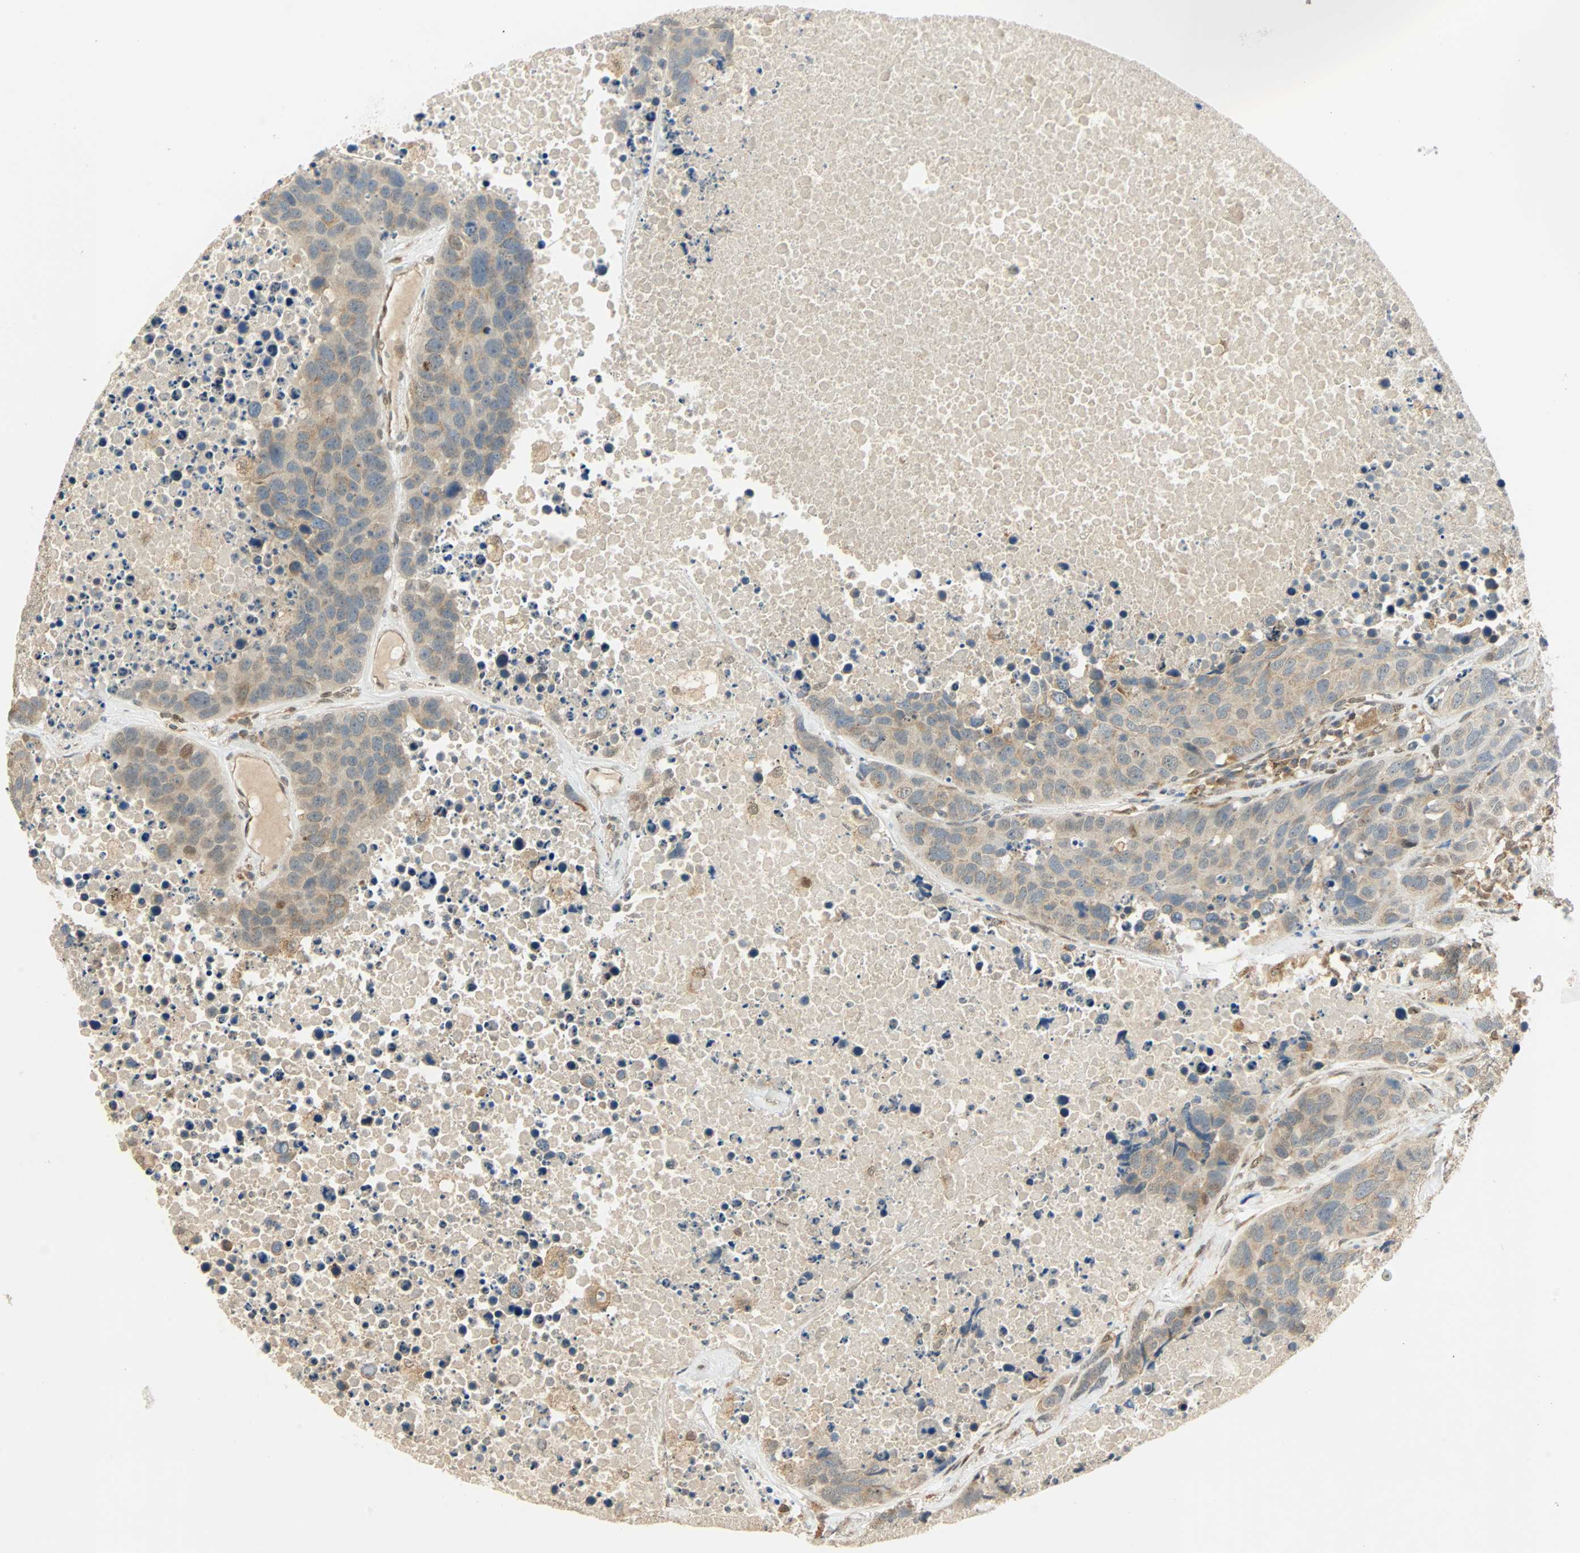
{"staining": {"intensity": "moderate", "quantity": ">75%", "location": "cytoplasmic/membranous,nuclear"}, "tissue": "carcinoid", "cell_type": "Tumor cells", "image_type": "cancer", "snomed": [{"axis": "morphology", "description": "Carcinoid, malignant, NOS"}, {"axis": "topography", "description": "Lung"}], "caption": "Carcinoid stained for a protein reveals moderate cytoplasmic/membranous and nuclear positivity in tumor cells. (DAB = brown stain, brightfield microscopy at high magnification).", "gene": "PNPLA6", "patient": {"sex": "male", "age": 60}}